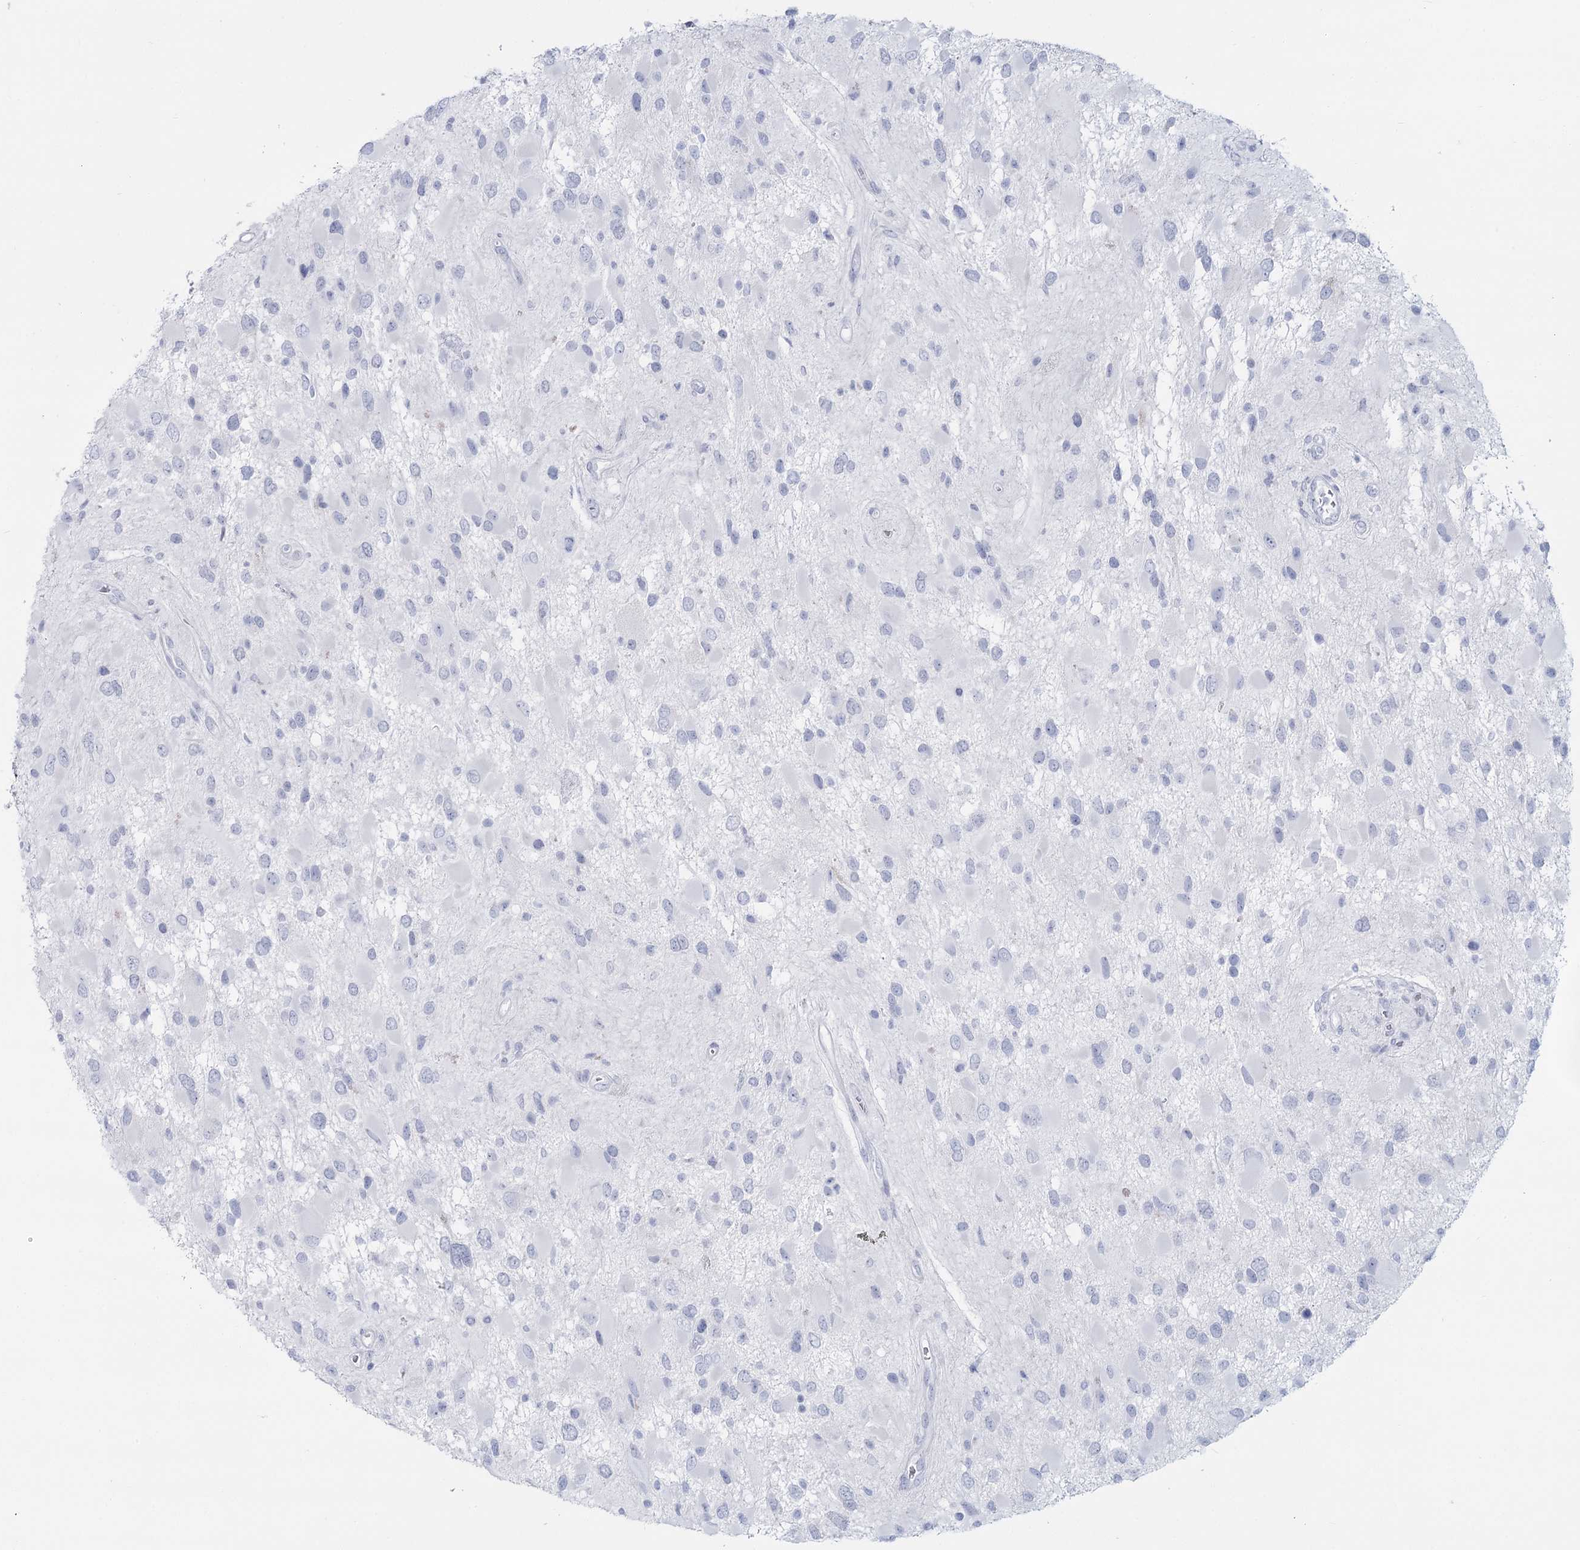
{"staining": {"intensity": "negative", "quantity": "none", "location": "none"}, "tissue": "glioma", "cell_type": "Tumor cells", "image_type": "cancer", "snomed": [{"axis": "morphology", "description": "Glioma, malignant, High grade"}, {"axis": "topography", "description": "Brain"}], "caption": "DAB immunohistochemical staining of human glioma exhibits no significant staining in tumor cells.", "gene": "SLC6A19", "patient": {"sex": "male", "age": 53}}